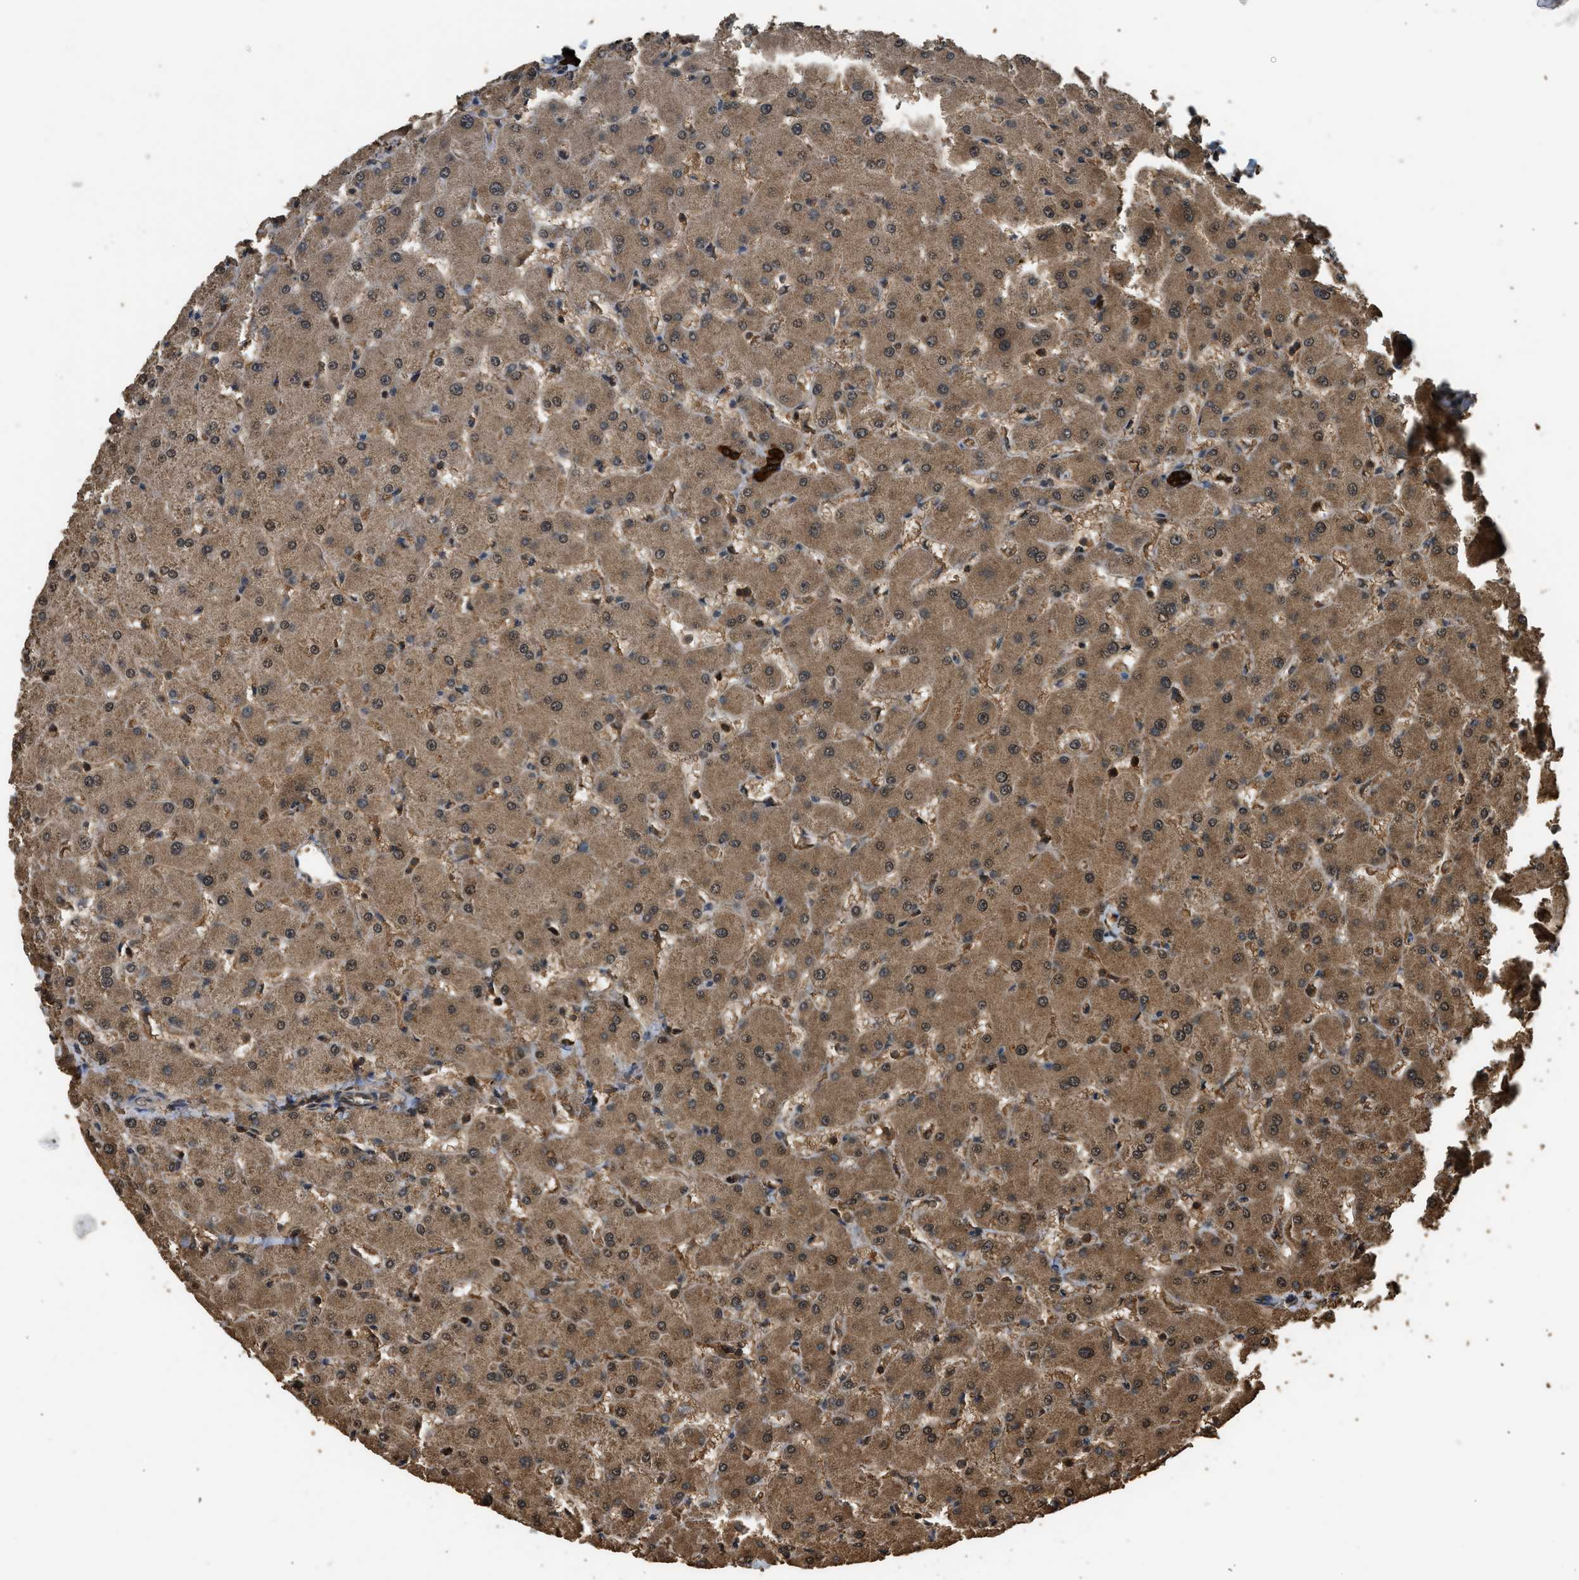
{"staining": {"intensity": "strong", "quantity": ">75%", "location": "cytoplasmic/membranous"}, "tissue": "liver", "cell_type": "Cholangiocytes", "image_type": "normal", "snomed": [{"axis": "morphology", "description": "Normal tissue, NOS"}, {"axis": "topography", "description": "Liver"}], "caption": "Liver stained with DAB (3,3'-diaminobenzidine) immunohistochemistry demonstrates high levels of strong cytoplasmic/membranous positivity in approximately >75% of cholangiocytes. (Stains: DAB in brown, nuclei in blue, Microscopy: brightfield microscopy at high magnification).", "gene": "MYBL2", "patient": {"sex": "female", "age": 63}}